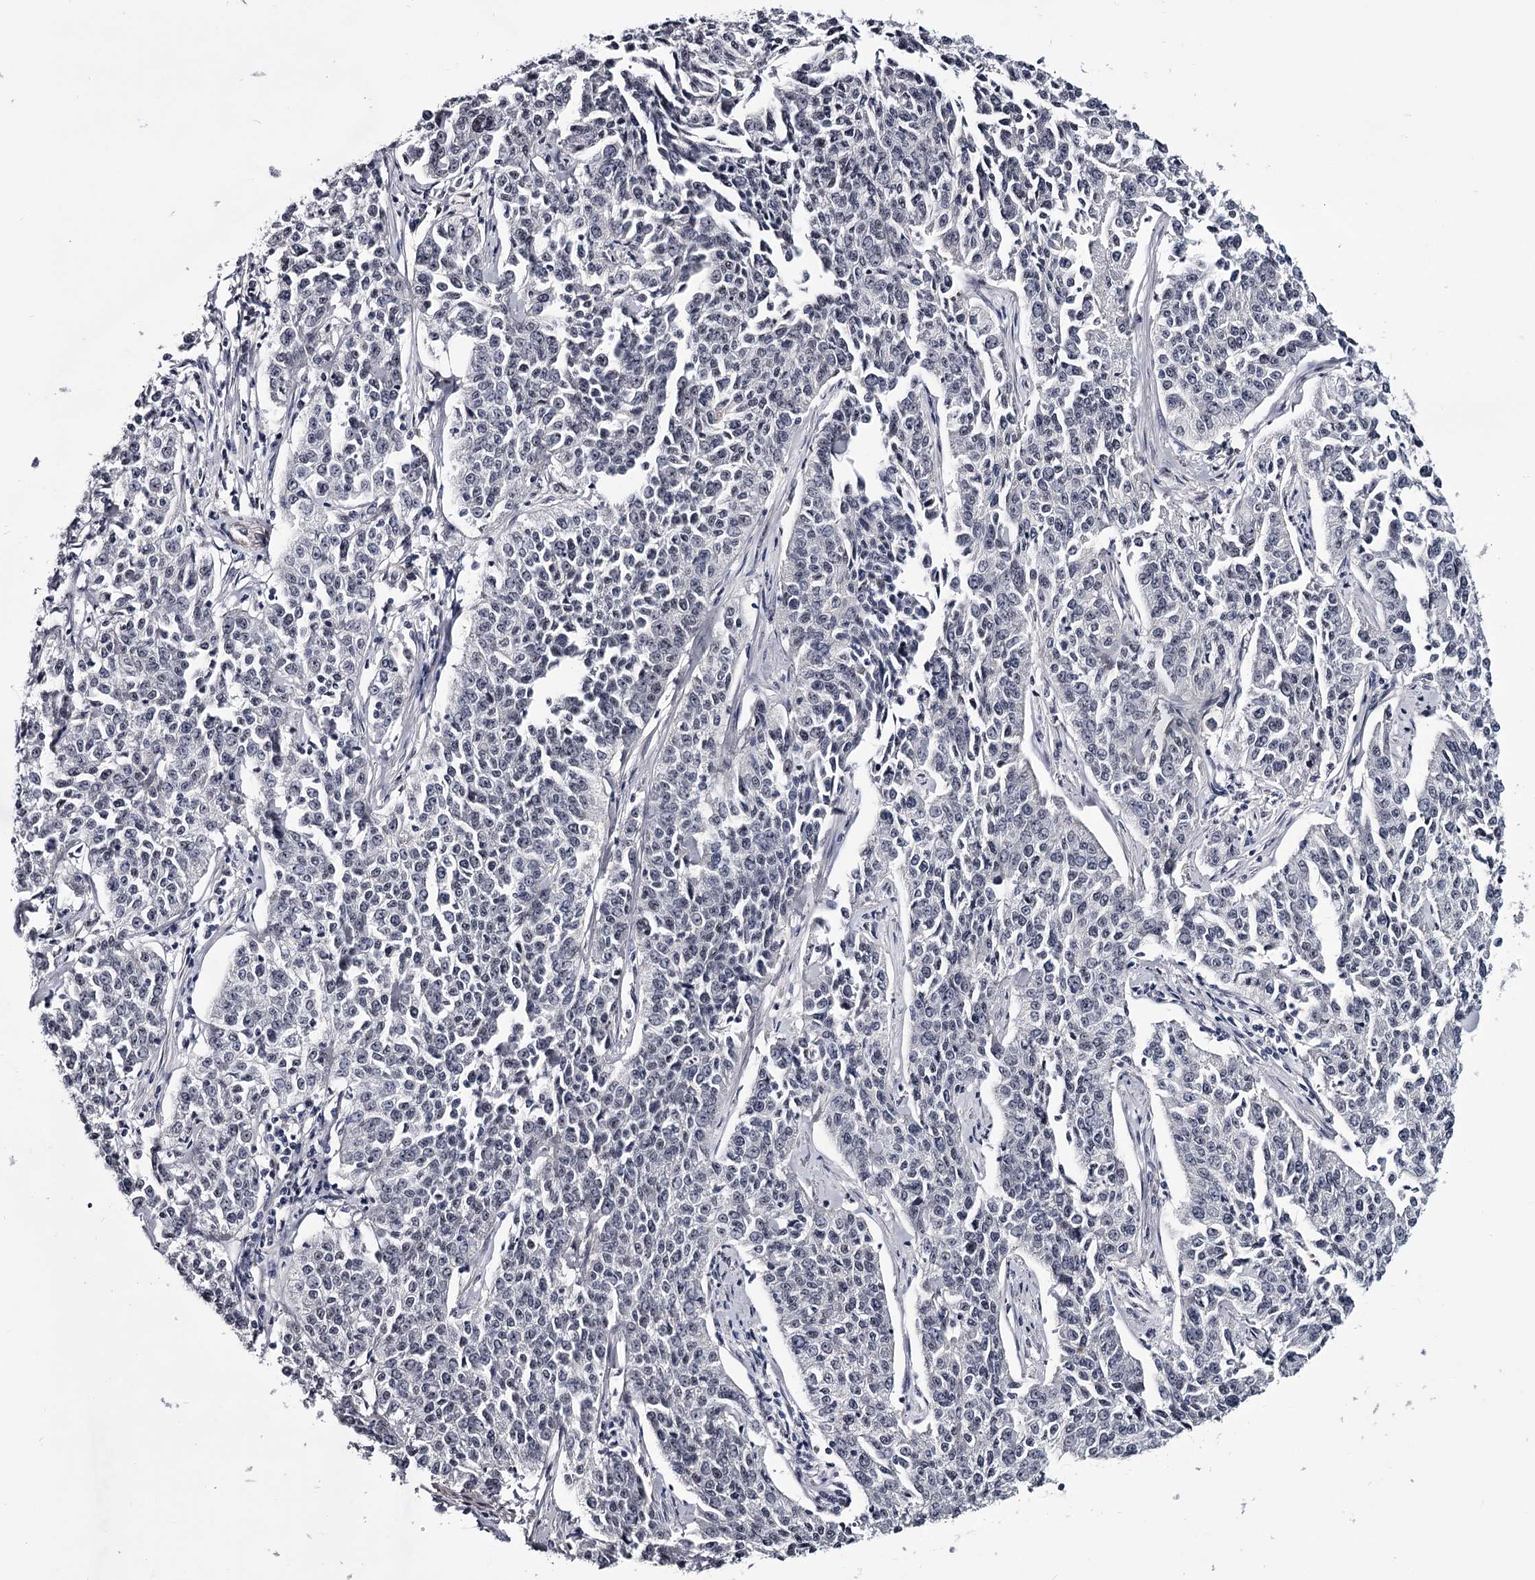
{"staining": {"intensity": "negative", "quantity": "none", "location": "none"}, "tissue": "cervical cancer", "cell_type": "Tumor cells", "image_type": "cancer", "snomed": [{"axis": "morphology", "description": "Squamous cell carcinoma, NOS"}, {"axis": "topography", "description": "Cervix"}], "caption": "A high-resolution histopathology image shows immunohistochemistry (IHC) staining of cervical squamous cell carcinoma, which shows no significant positivity in tumor cells.", "gene": "PRPF40B", "patient": {"sex": "female", "age": 35}}